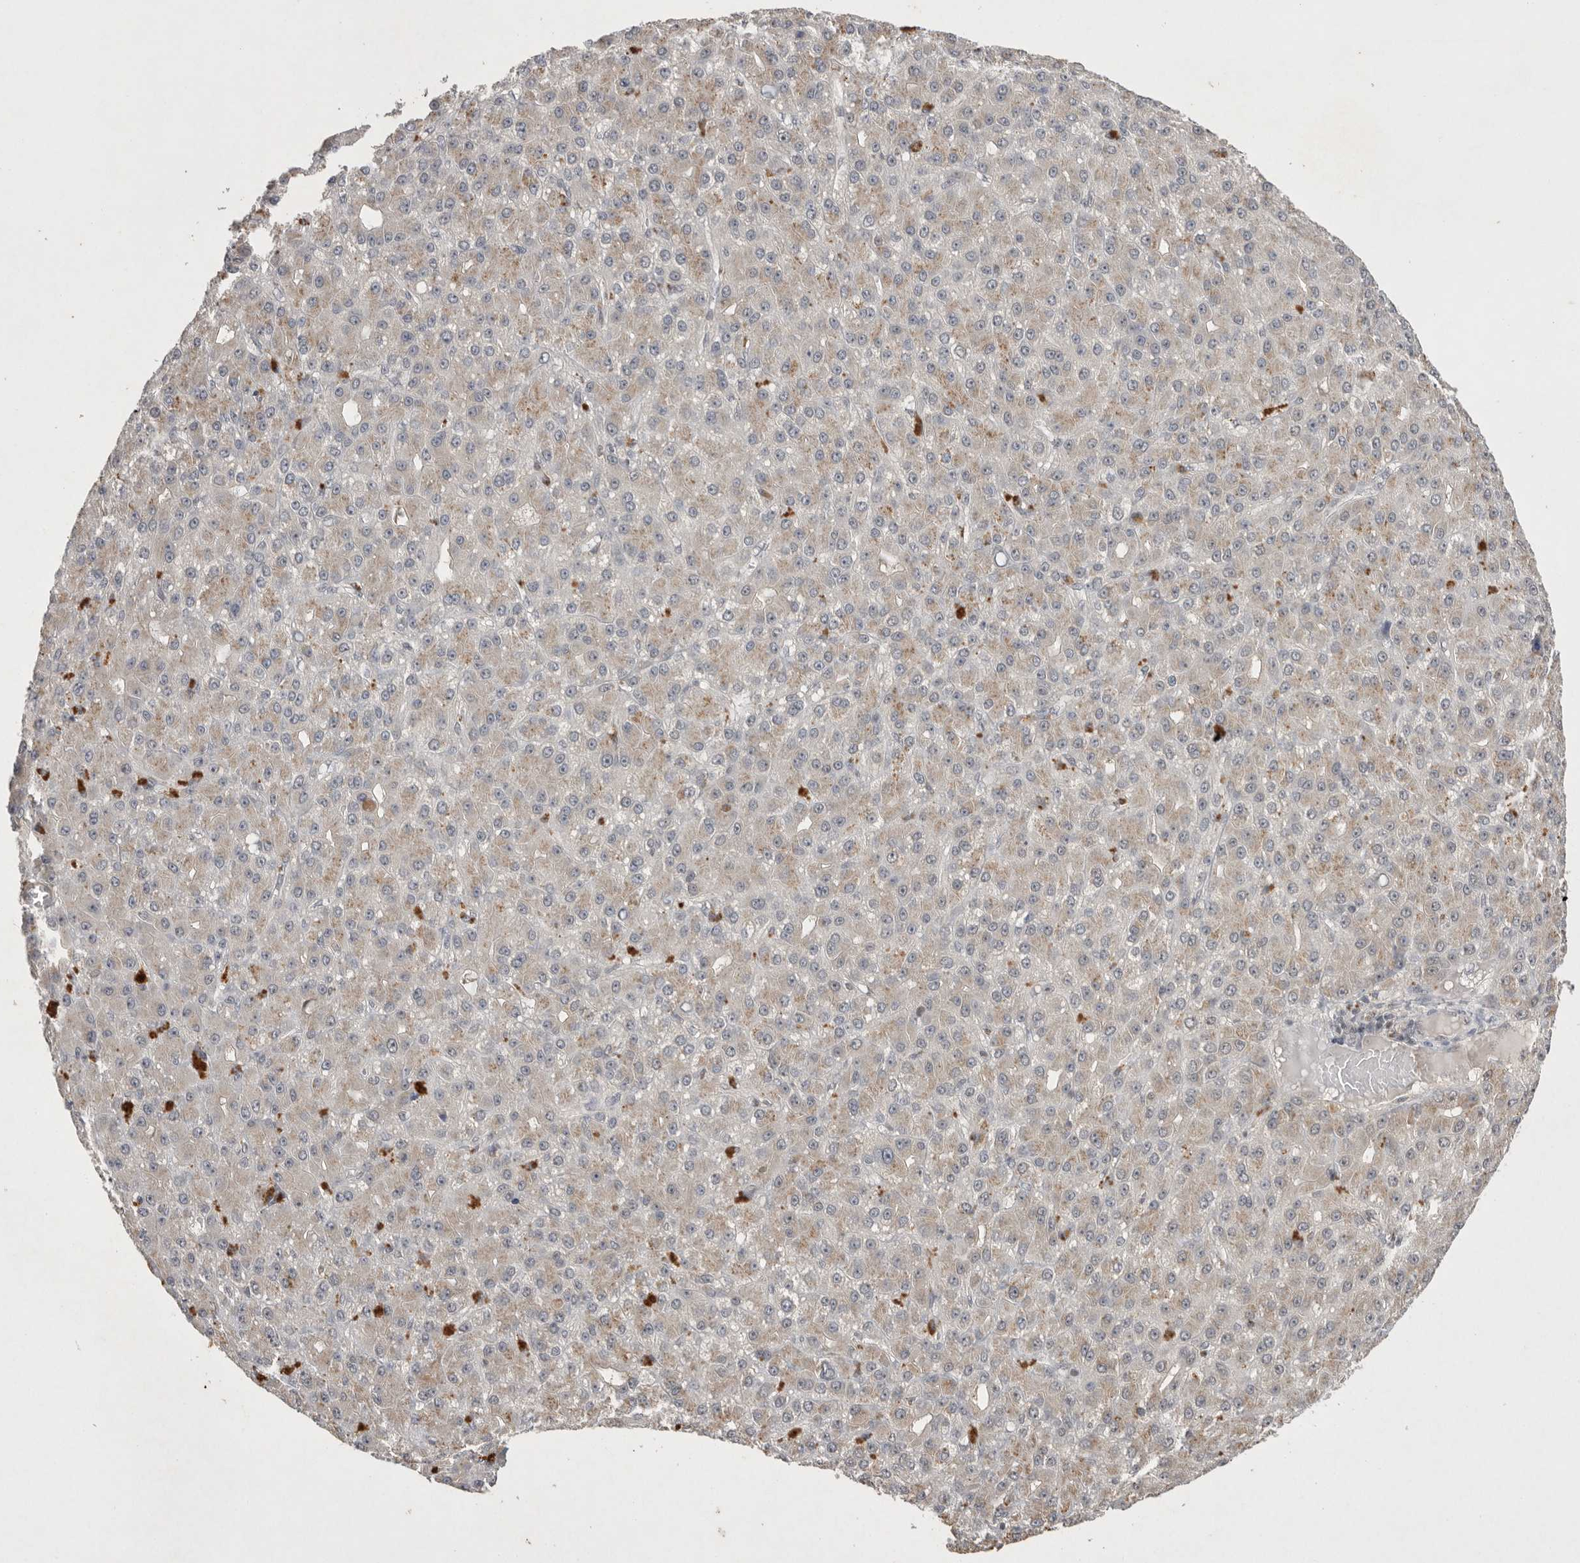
{"staining": {"intensity": "weak", "quantity": "25%-75%", "location": "cytoplasmic/membranous"}, "tissue": "liver cancer", "cell_type": "Tumor cells", "image_type": "cancer", "snomed": [{"axis": "morphology", "description": "Carcinoma, Hepatocellular, NOS"}, {"axis": "topography", "description": "Liver"}], "caption": "IHC (DAB (3,3'-diaminobenzidine)) staining of human liver hepatocellular carcinoma displays weak cytoplasmic/membranous protein positivity in approximately 25%-75% of tumor cells.", "gene": "HUS1", "patient": {"sex": "male", "age": 67}}